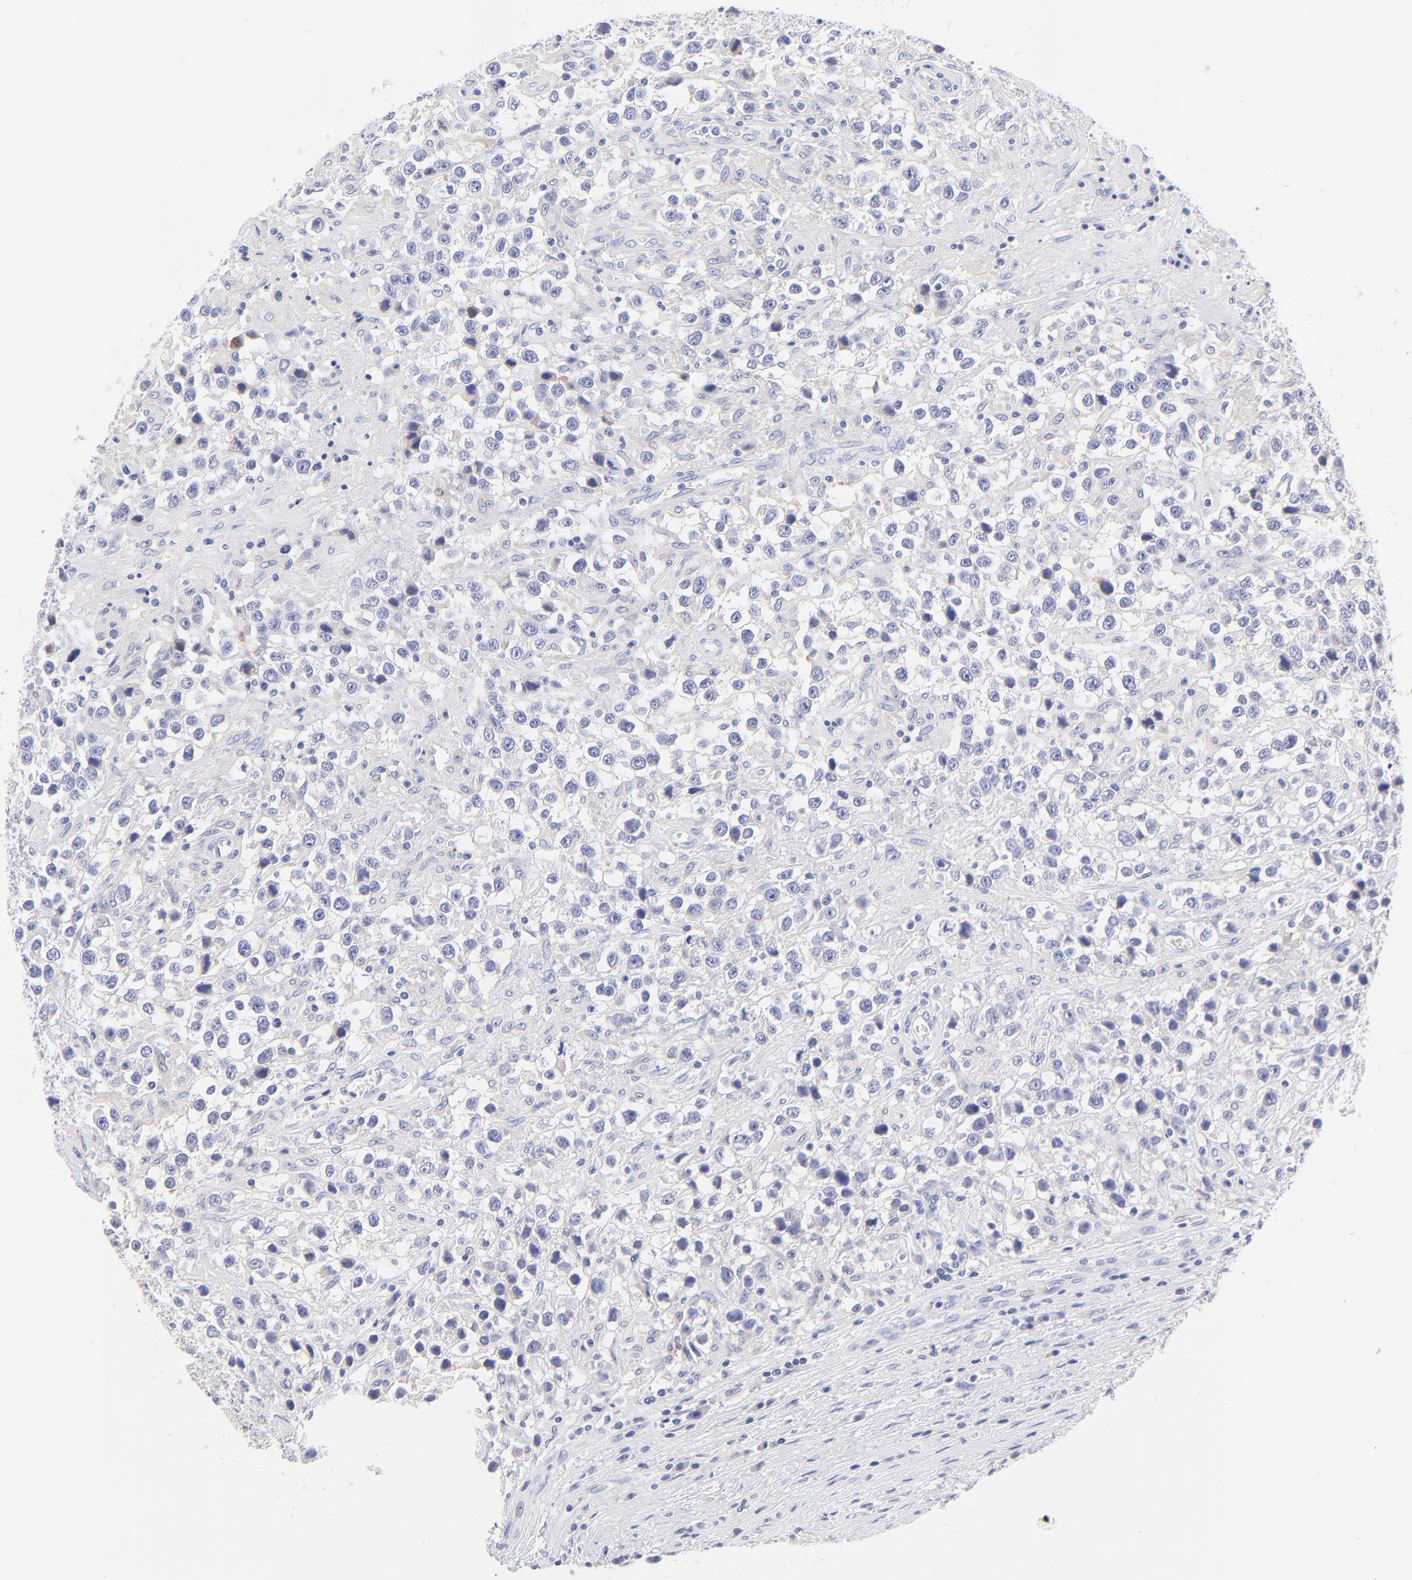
{"staining": {"intensity": "negative", "quantity": "none", "location": "none"}, "tissue": "testis cancer", "cell_type": "Tumor cells", "image_type": "cancer", "snomed": [{"axis": "morphology", "description": "Seminoma, NOS"}, {"axis": "topography", "description": "Testis"}], "caption": "Immunohistochemistry (IHC) of human testis seminoma exhibits no positivity in tumor cells. (Stains: DAB immunohistochemistry (IHC) with hematoxylin counter stain, Microscopy: brightfield microscopy at high magnification).", "gene": "EBP", "patient": {"sex": "male", "age": 43}}